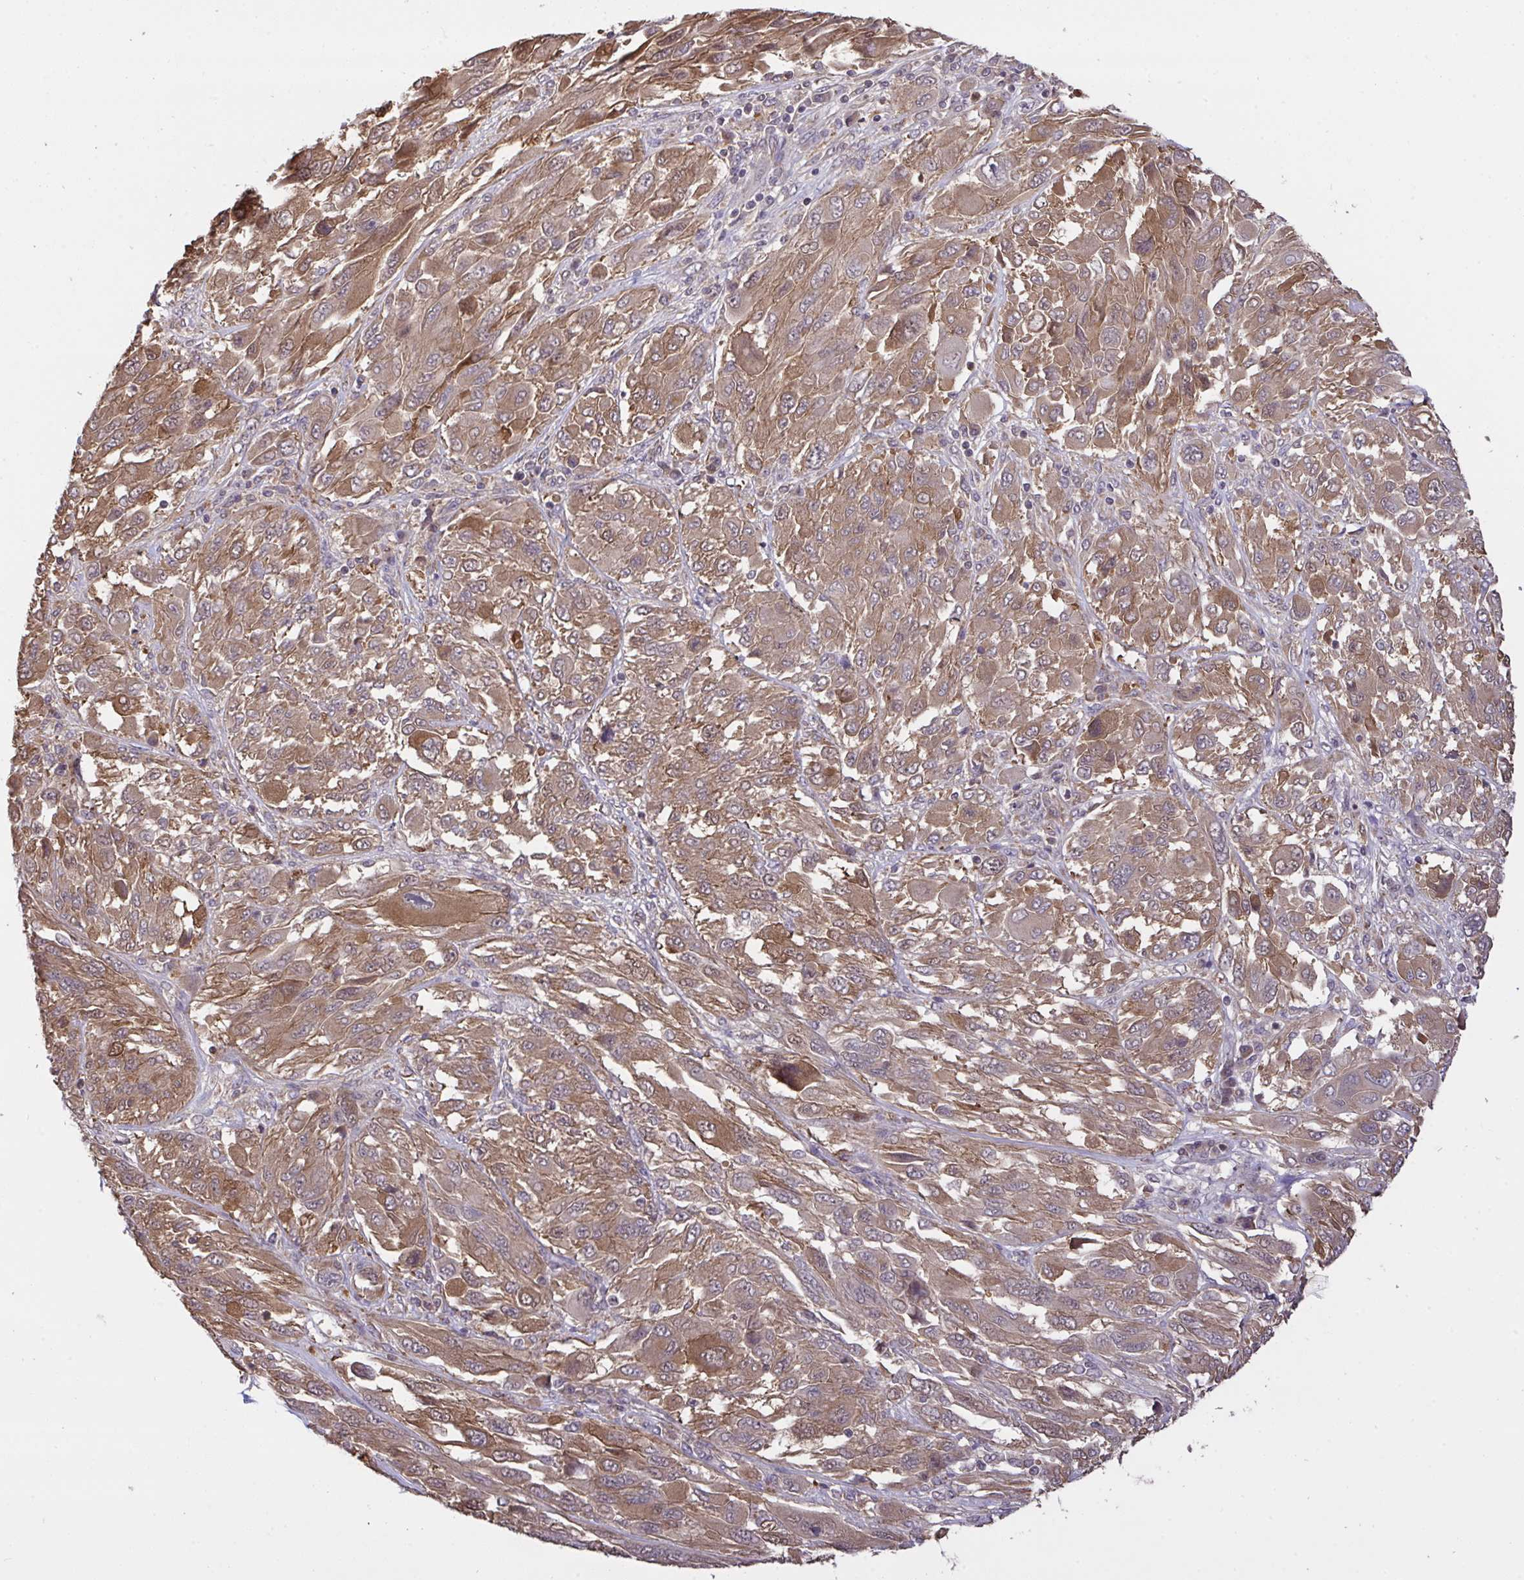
{"staining": {"intensity": "moderate", "quantity": ">75%", "location": "cytoplasmic/membranous"}, "tissue": "melanoma", "cell_type": "Tumor cells", "image_type": "cancer", "snomed": [{"axis": "morphology", "description": "Malignant melanoma, NOS"}, {"axis": "topography", "description": "Skin"}], "caption": "Melanoma stained with a protein marker exhibits moderate staining in tumor cells.", "gene": "C12orf57", "patient": {"sex": "female", "age": 91}}